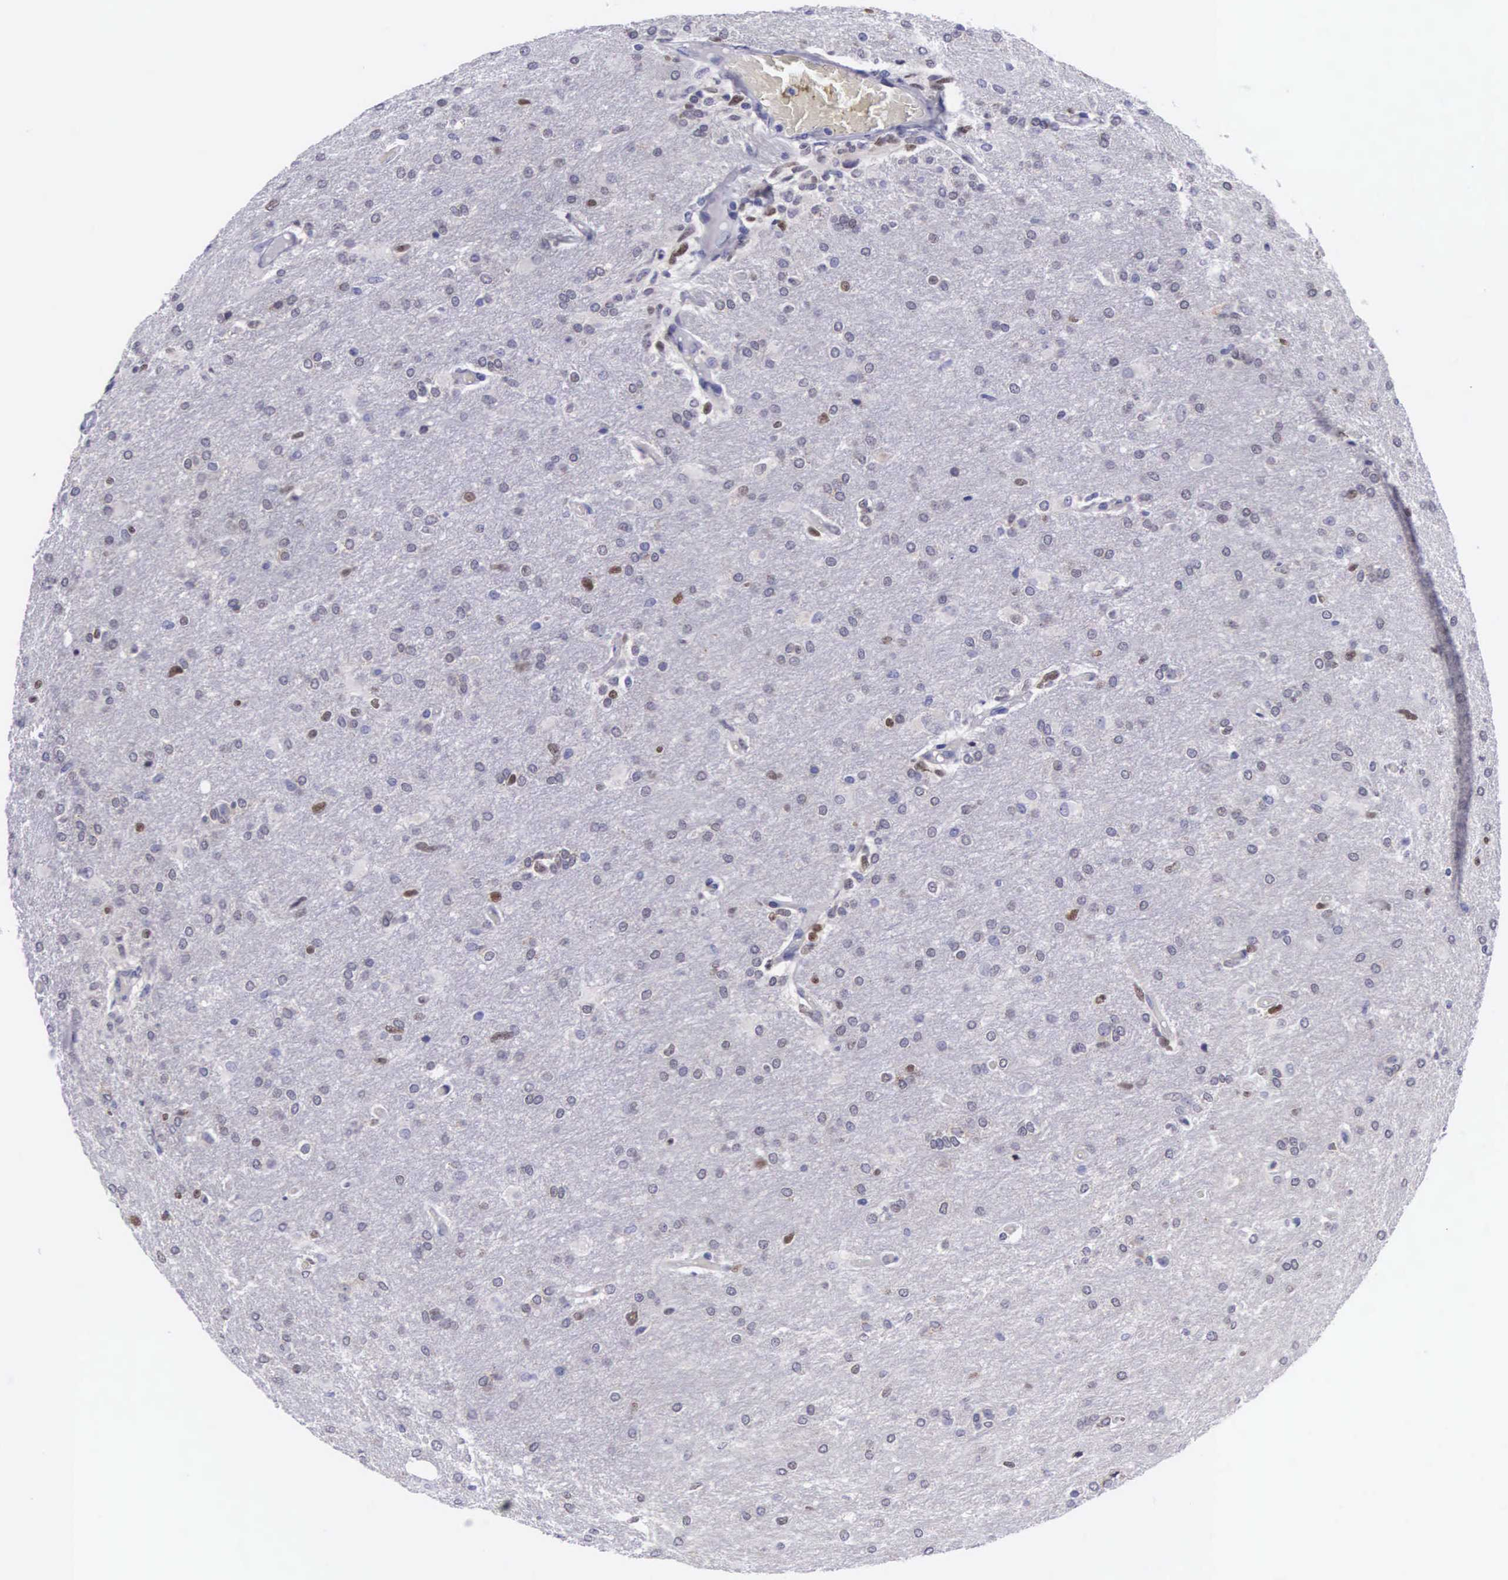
{"staining": {"intensity": "strong", "quantity": "<25%", "location": "nuclear"}, "tissue": "glioma", "cell_type": "Tumor cells", "image_type": "cancer", "snomed": [{"axis": "morphology", "description": "Glioma, malignant, High grade"}, {"axis": "topography", "description": "Brain"}], "caption": "A brown stain highlights strong nuclear expression of a protein in human glioma tumor cells.", "gene": "SOX11", "patient": {"sex": "male", "age": 68}}